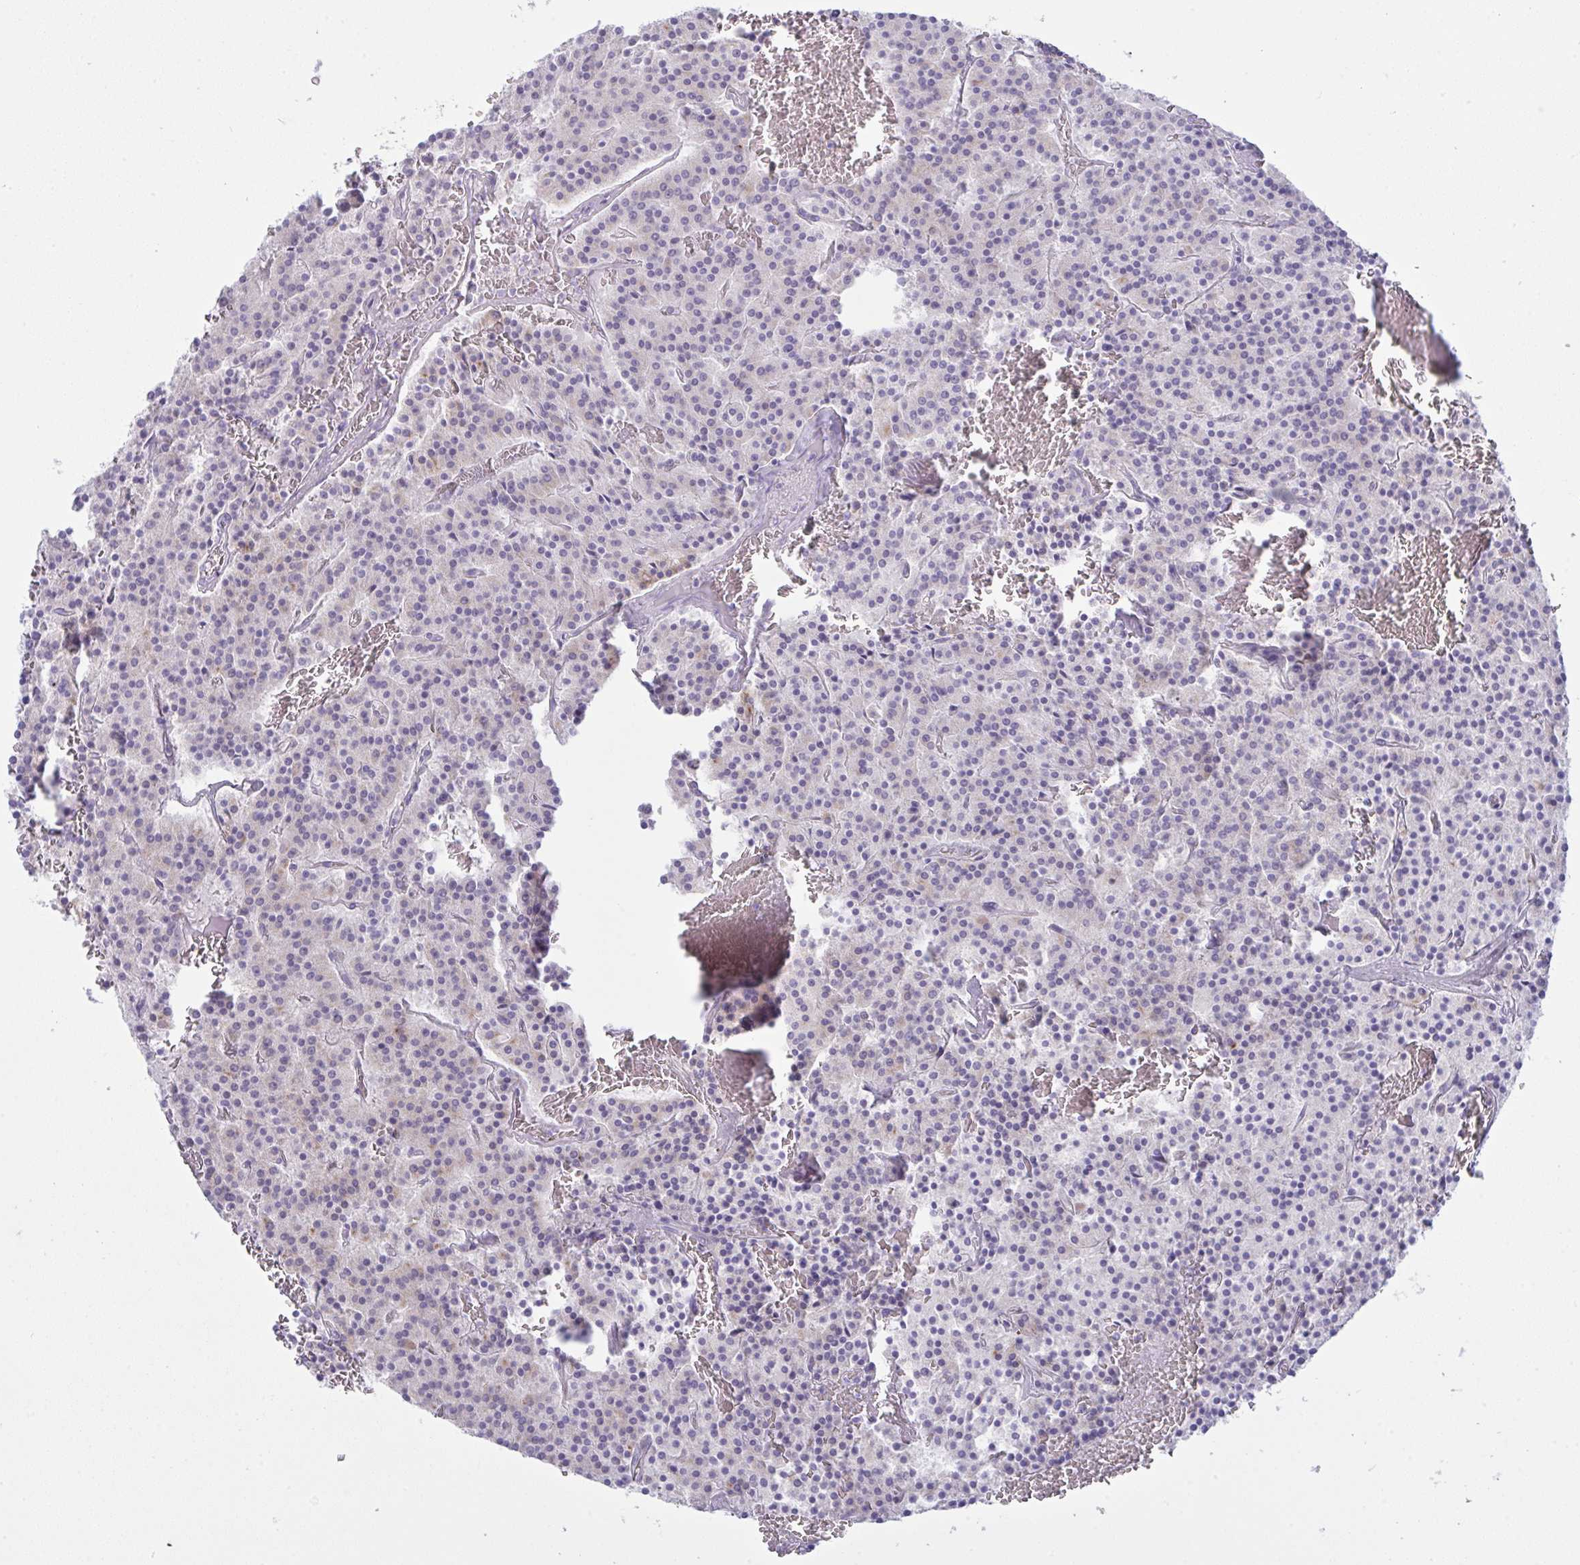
{"staining": {"intensity": "negative", "quantity": "none", "location": "none"}, "tissue": "carcinoid", "cell_type": "Tumor cells", "image_type": "cancer", "snomed": [{"axis": "morphology", "description": "Carcinoid, malignant, NOS"}, {"axis": "topography", "description": "Lung"}], "caption": "The photomicrograph shows no staining of tumor cells in carcinoid.", "gene": "TENT5D", "patient": {"sex": "male", "age": 70}}